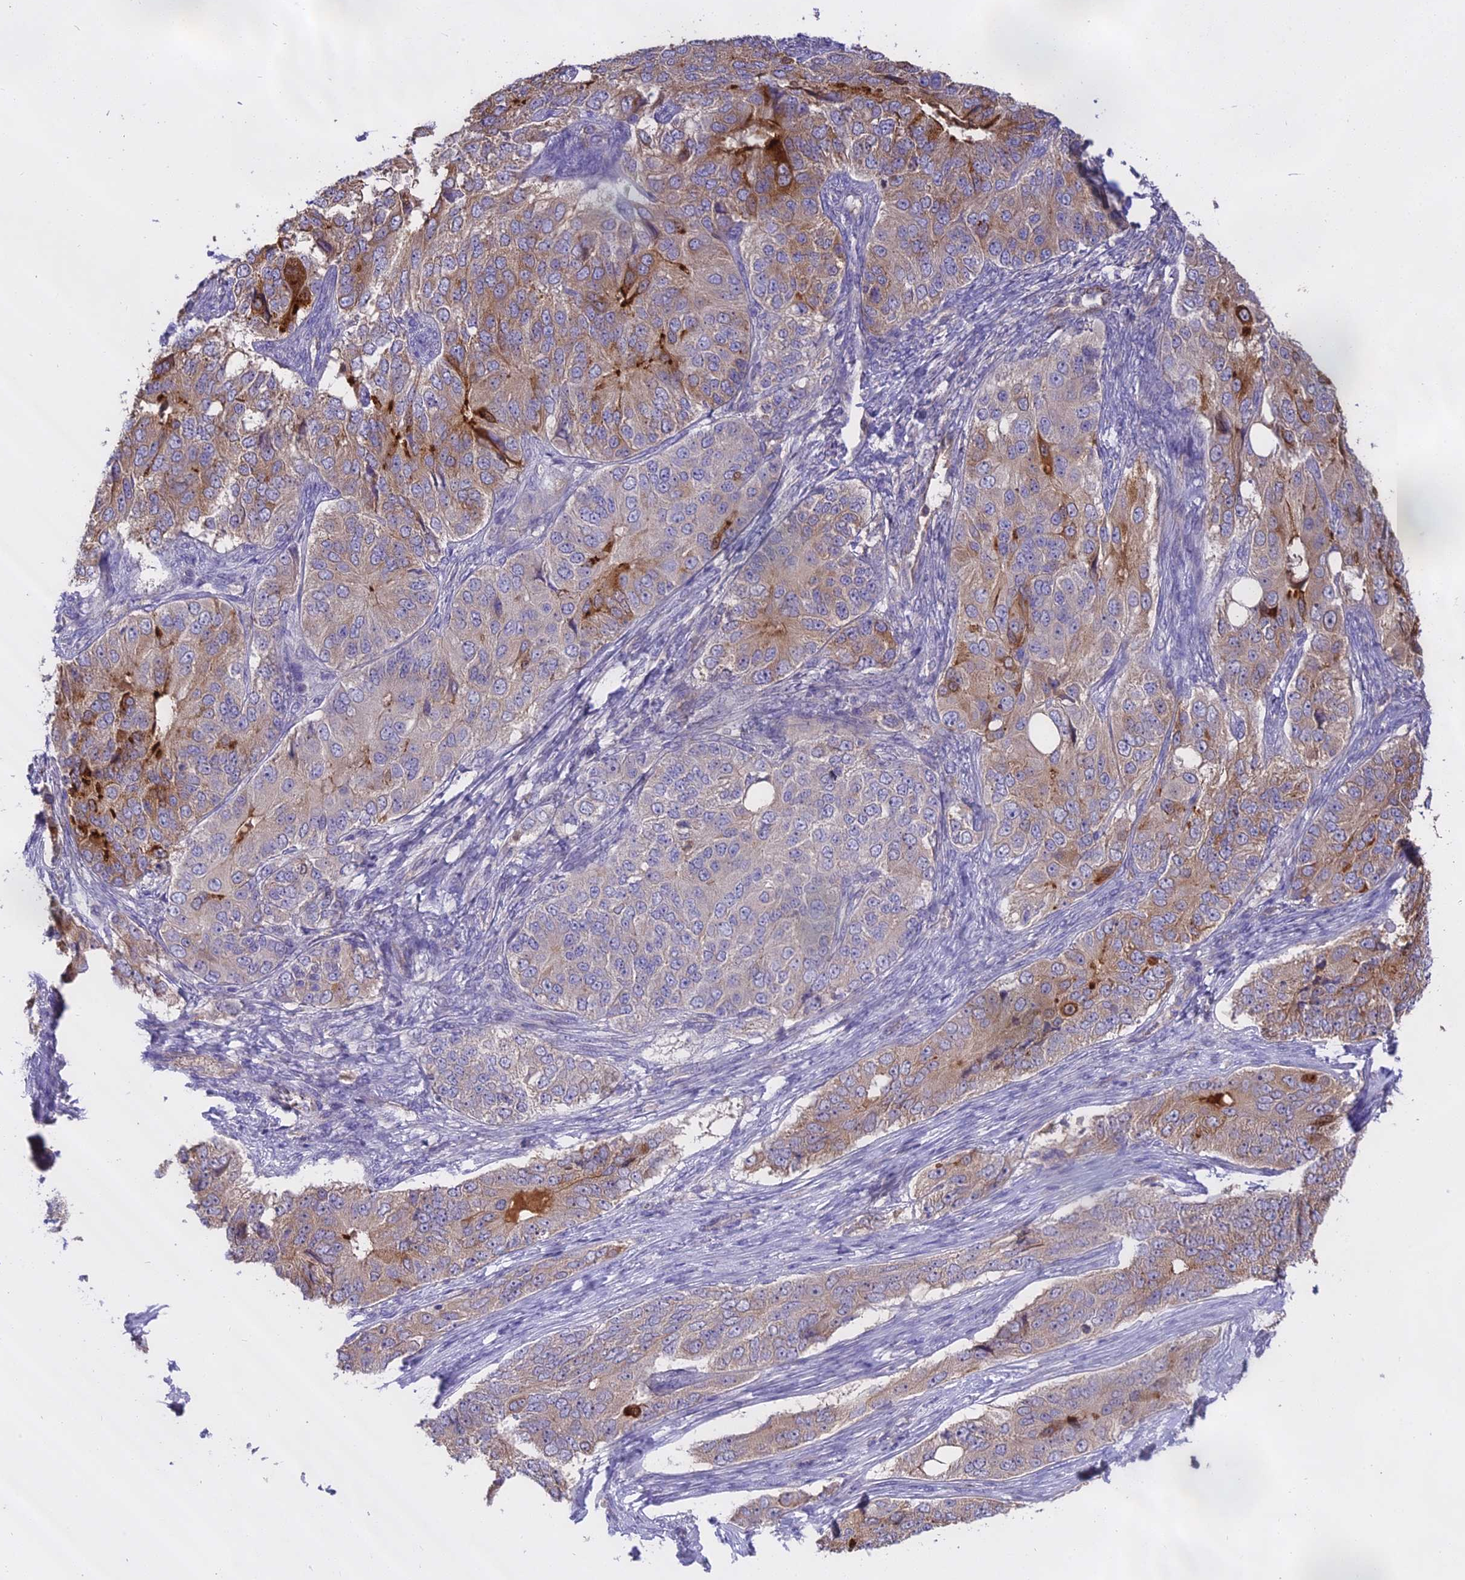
{"staining": {"intensity": "moderate", "quantity": "<25%", "location": "cytoplasmic/membranous"}, "tissue": "ovarian cancer", "cell_type": "Tumor cells", "image_type": "cancer", "snomed": [{"axis": "morphology", "description": "Carcinoma, endometroid"}, {"axis": "topography", "description": "Ovary"}], "caption": "Immunohistochemistry photomicrograph of neoplastic tissue: ovarian endometroid carcinoma stained using immunohistochemistry shows low levels of moderate protein expression localized specifically in the cytoplasmic/membranous of tumor cells, appearing as a cytoplasmic/membranous brown color.", "gene": "WFDC2", "patient": {"sex": "female", "age": 51}}